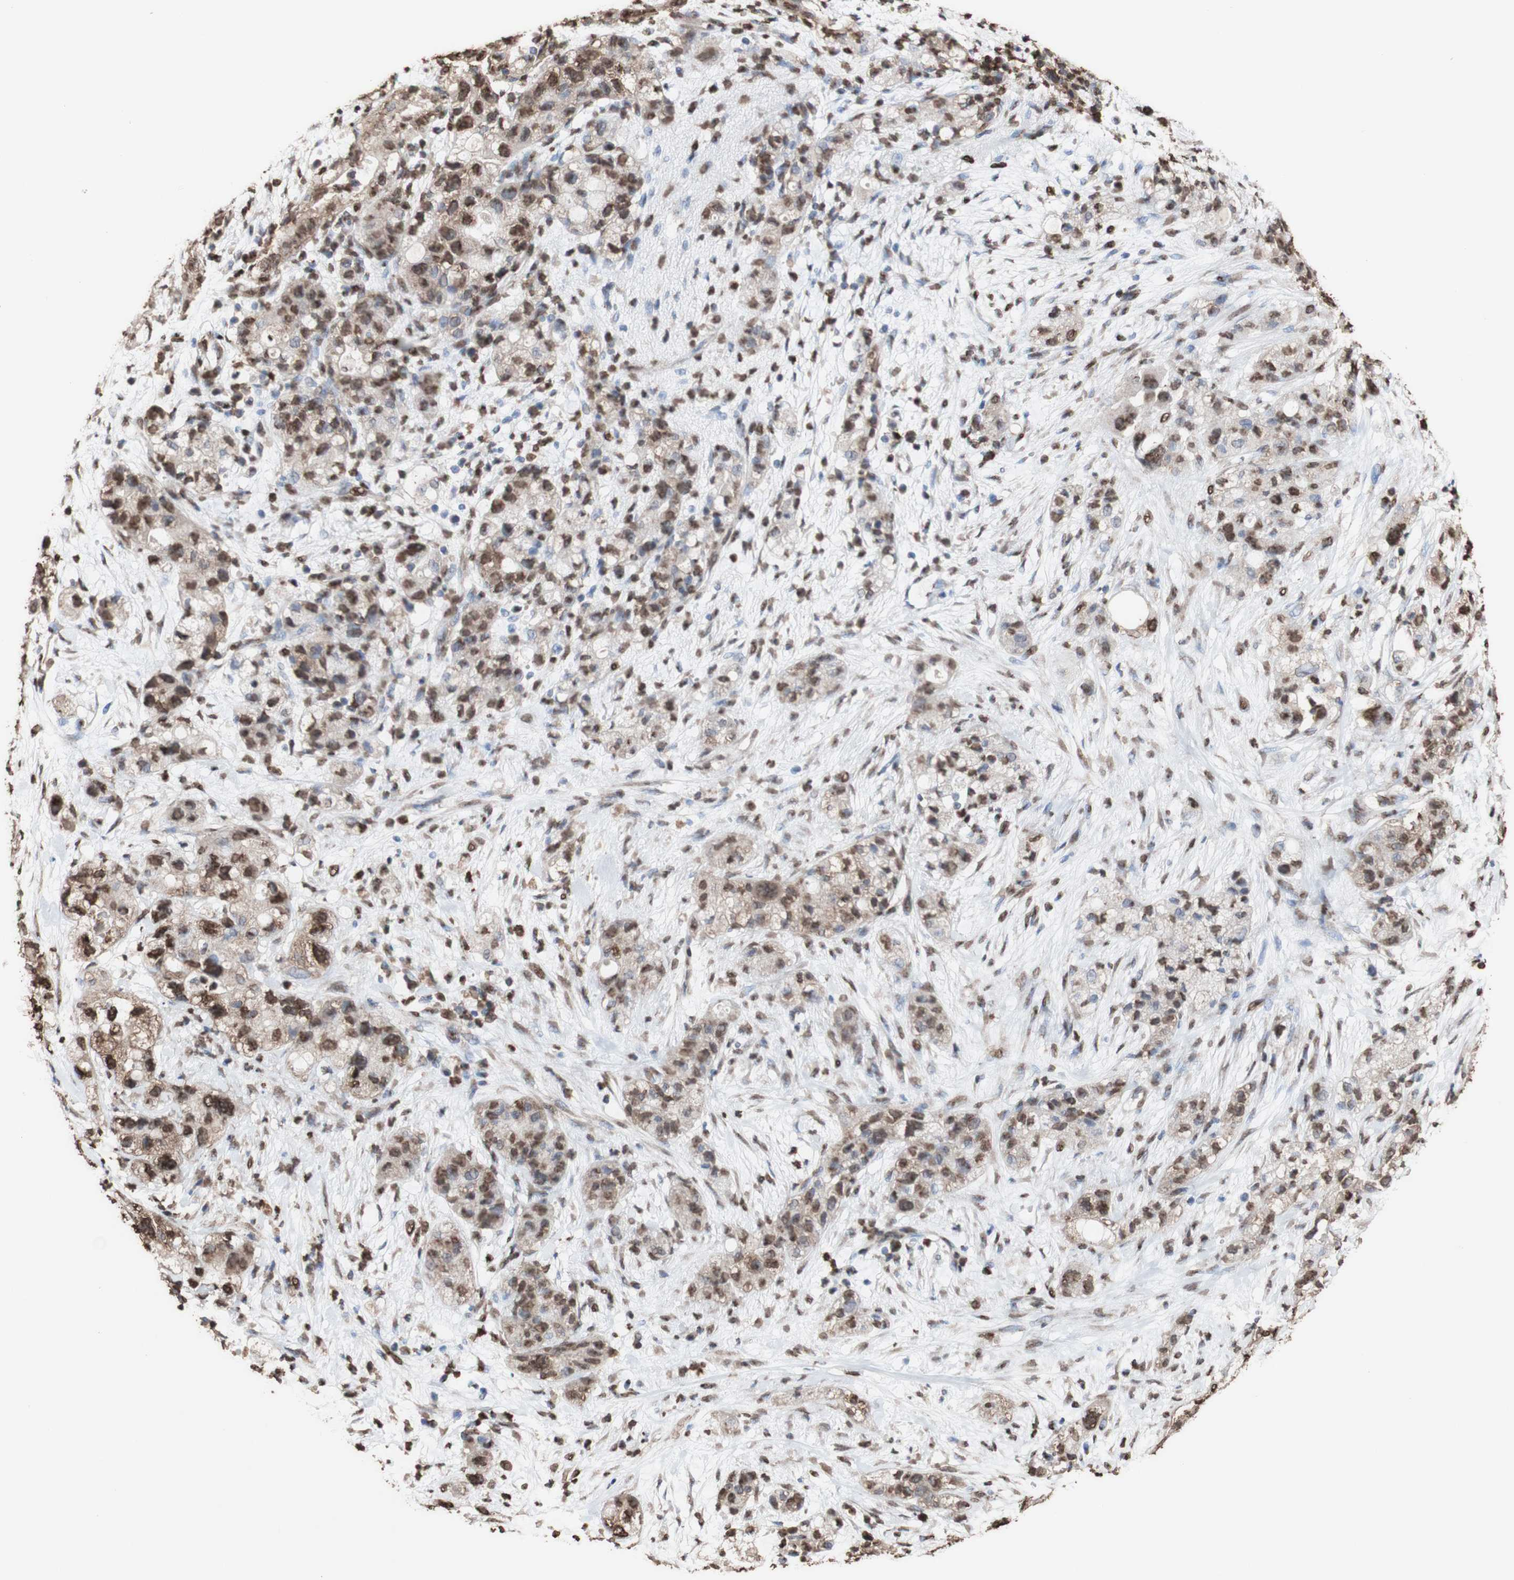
{"staining": {"intensity": "moderate", "quantity": ">75%", "location": "cytoplasmic/membranous,nuclear"}, "tissue": "pancreatic cancer", "cell_type": "Tumor cells", "image_type": "cancer", "snomed": [{"axis": "morphology", "description": "Adenocarcinoma, NOS"}, {"axis": "topography", "description": "Pancreas"}], "caption": "An IHC photomicrograph of tumor tissue is shown. Protein staining in brown shows moderate cytoplasmic/membranous and nuclear positivity in pancreatic cancer within tumor cells.", "gene": "PIDD1", "patient": {"sex": "female", "age": 78}}